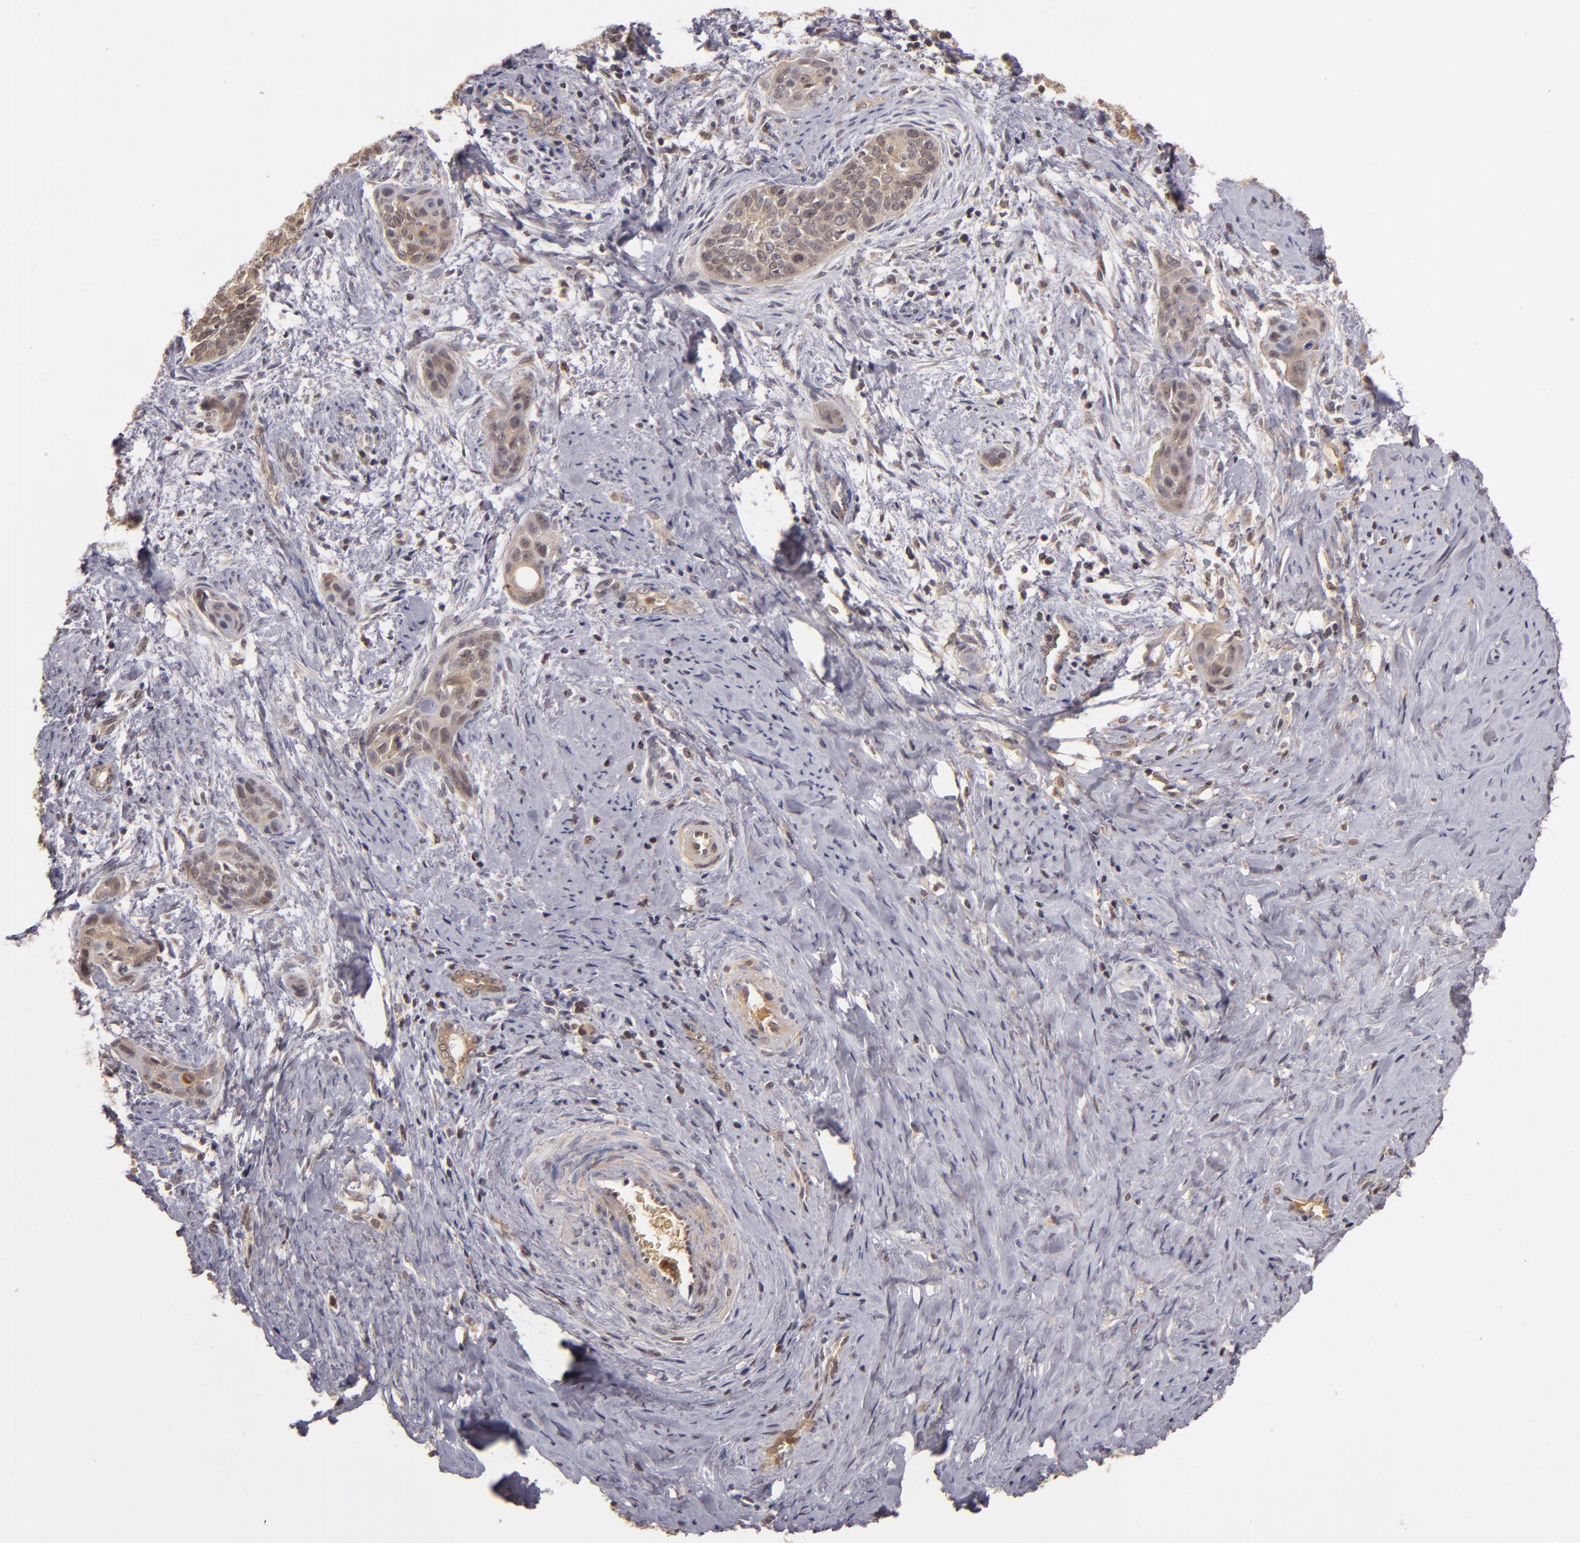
{"staining": {"intensity": "moderate", "quantity": ">75%", "location": "cytoplasmic/membranous,nuclear"}, "tissue": "cervical cancer", "cell_type": "Tumor cells", "image_type": "cancer", "snomed": [{"axis": "morphology", "description": "Squamous cell carcinoma, NOS"}, {"axis": "topography", "description": "Cervix"}], "caption": "Immunohistochemical staining of squamous cell carcinoma (cervical) reveals medium levels of moderate cytoplasmic/membranous and nuclear protein positivity in about >75% of tumor cells.", "gene": "LRG1", "patient": {"sex": "female", "age": 33}}